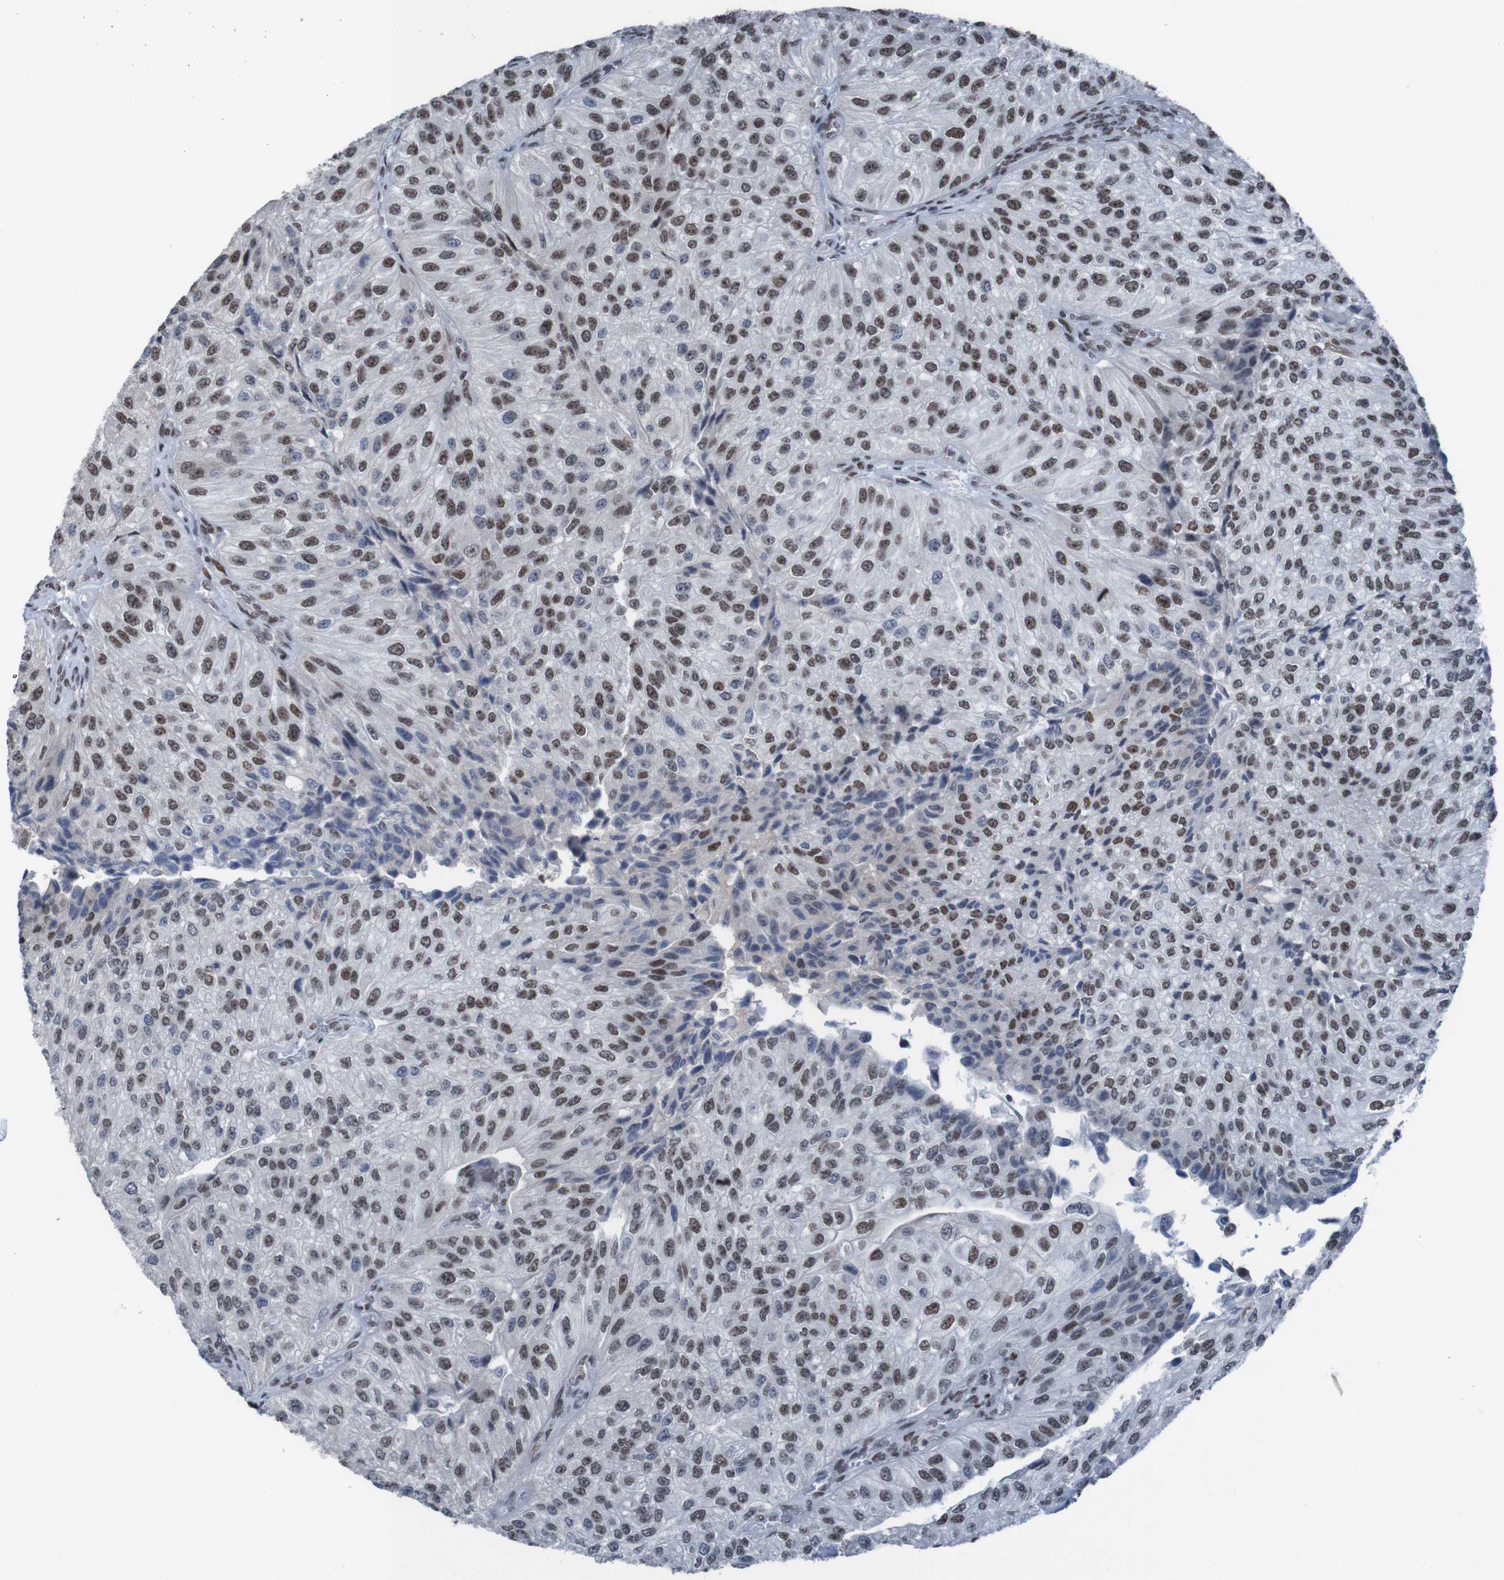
{"staining": {"intensity": "strong", "quantity": "25%-75%", "location": "nuclear"}, "tissue": "urothelial cancer", "cell_type": "Tumor cells", "image_type": "cancer", "snomed": [{"axis": "morphology", "description": "Urothelial carcinoma, High grade"}, {"axis": "topography", "description": "Kidney"}, {"axis": "topography", "description": "Urinary bladder"}], "caption": "Immunohistochemical staining of human urothelial carcinoma (high-grade) displays strong nuclear protein staining in approximately 25%-75% of tumor cells. (DAB = brown stain, brightfield microscopy at high magnification).", "gene": "PHF2", "patient": {"sex": "male", "age": 77}}